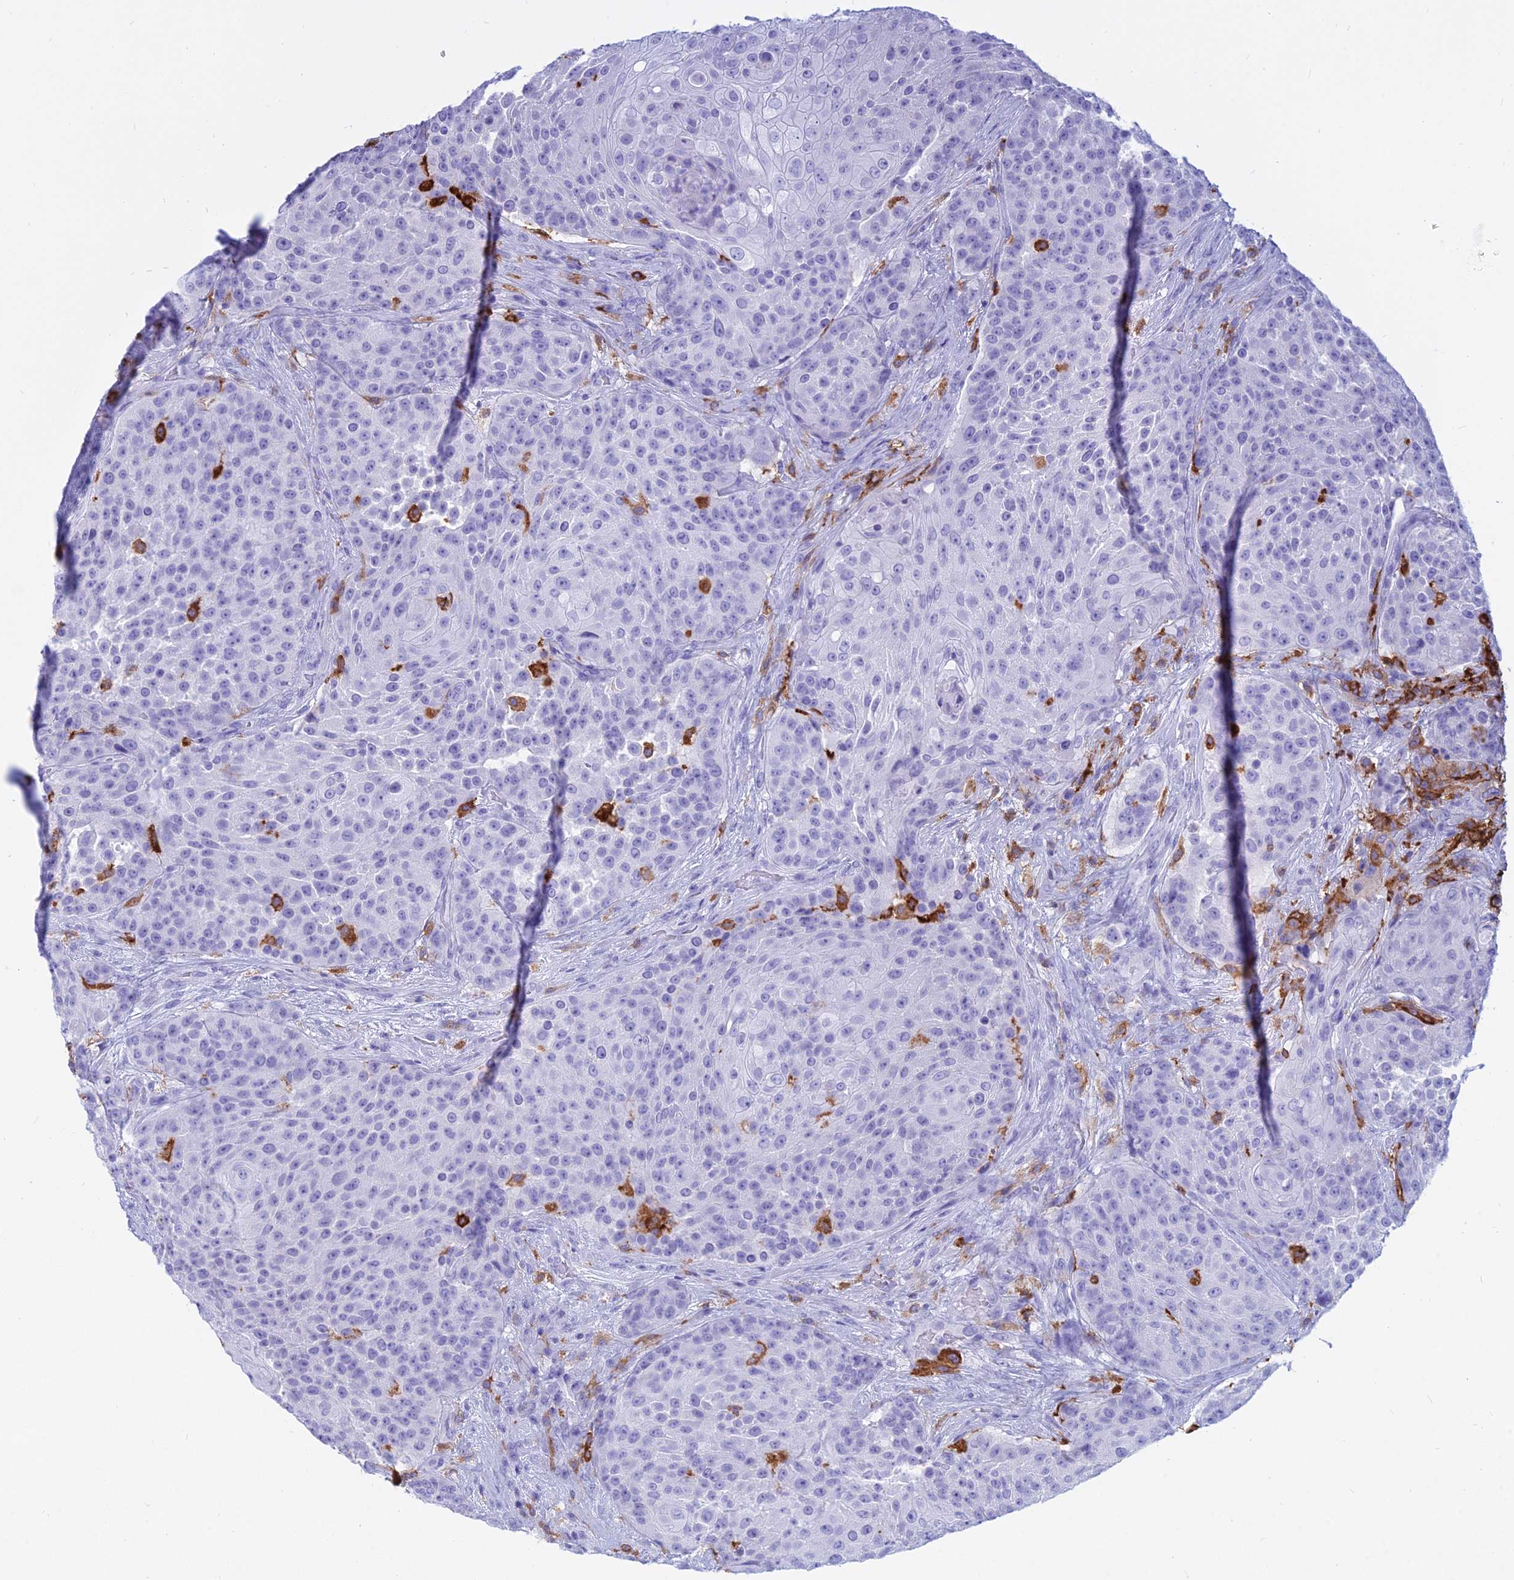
{"staining": {"intensity": "negative", "quantity": "none", "location": "none"}, "tissue": "urothelial cancer", "cell_type": "Tumor cells", "image_type": "cancer", "snomed": [{"axis": "morphology", "description": "Urothelial carcinoma, High grade"}, {"axis": "topography", "description": "Urinary bladder"}], "caption": "Image shows no significant protein positivity in tumor cells of high-grade urothelial carcinoma.", "gene": "HLA-DRB1", "patient": {"sex": "female", "age": 63}}